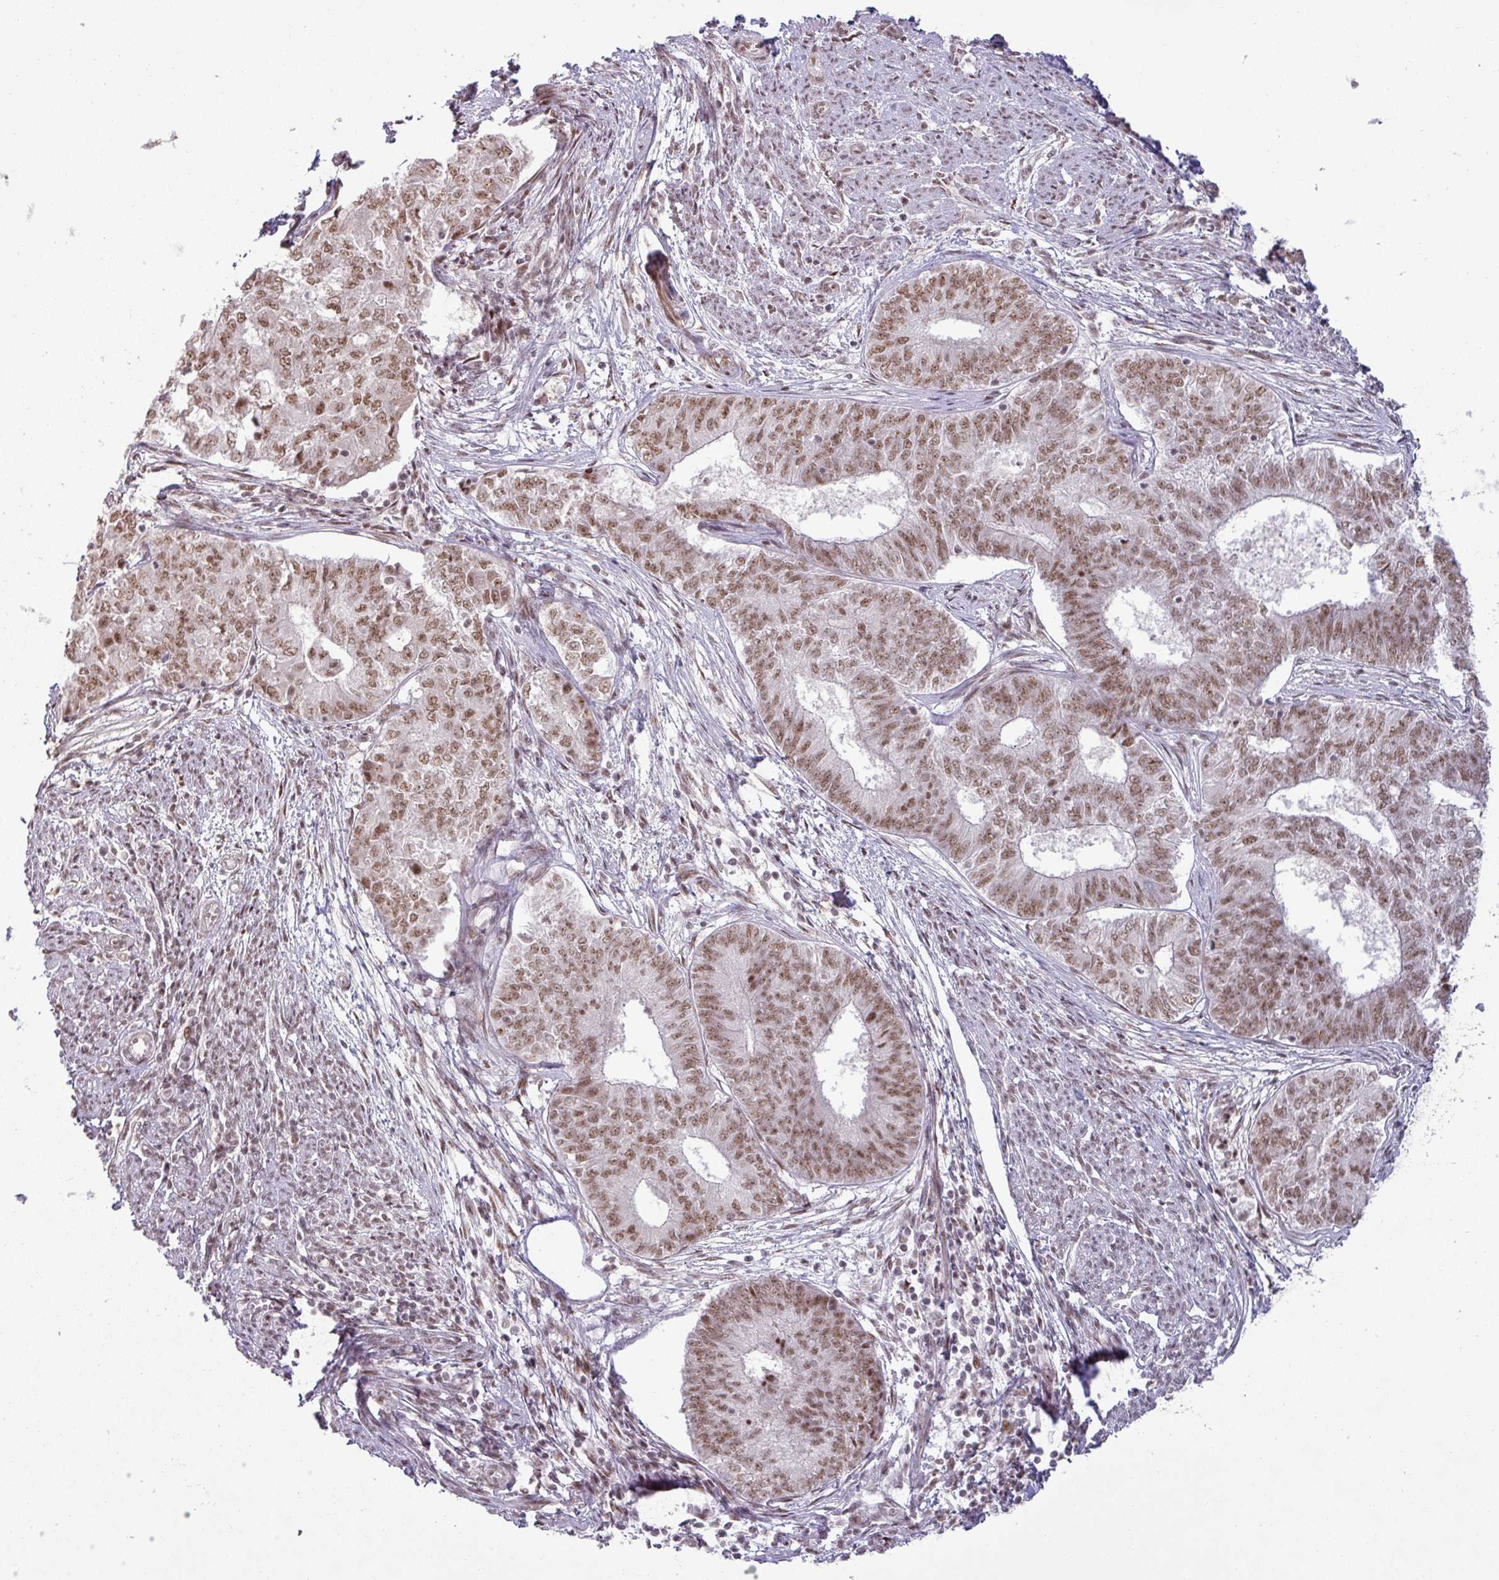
{"staining": {"intensity": "moderate", "quantity": ">75%", "location": "nuclear"}, "tissue": "endometrial cancer", "cell_type": "Tumor cells", "image_type": "cancer", "snomed": [{"axis": "morphology", "description": "Adenocarcinoma, NOS"}, {"axis": "topography", "description": "Endometrium"}], "caption": "Tumor cells display moderate nuclear expression in approximately >75% of cells in endometrial adenocarcinoma.", "gene": "PTPN20", "patient": {"sex": "female", "age": 62}}